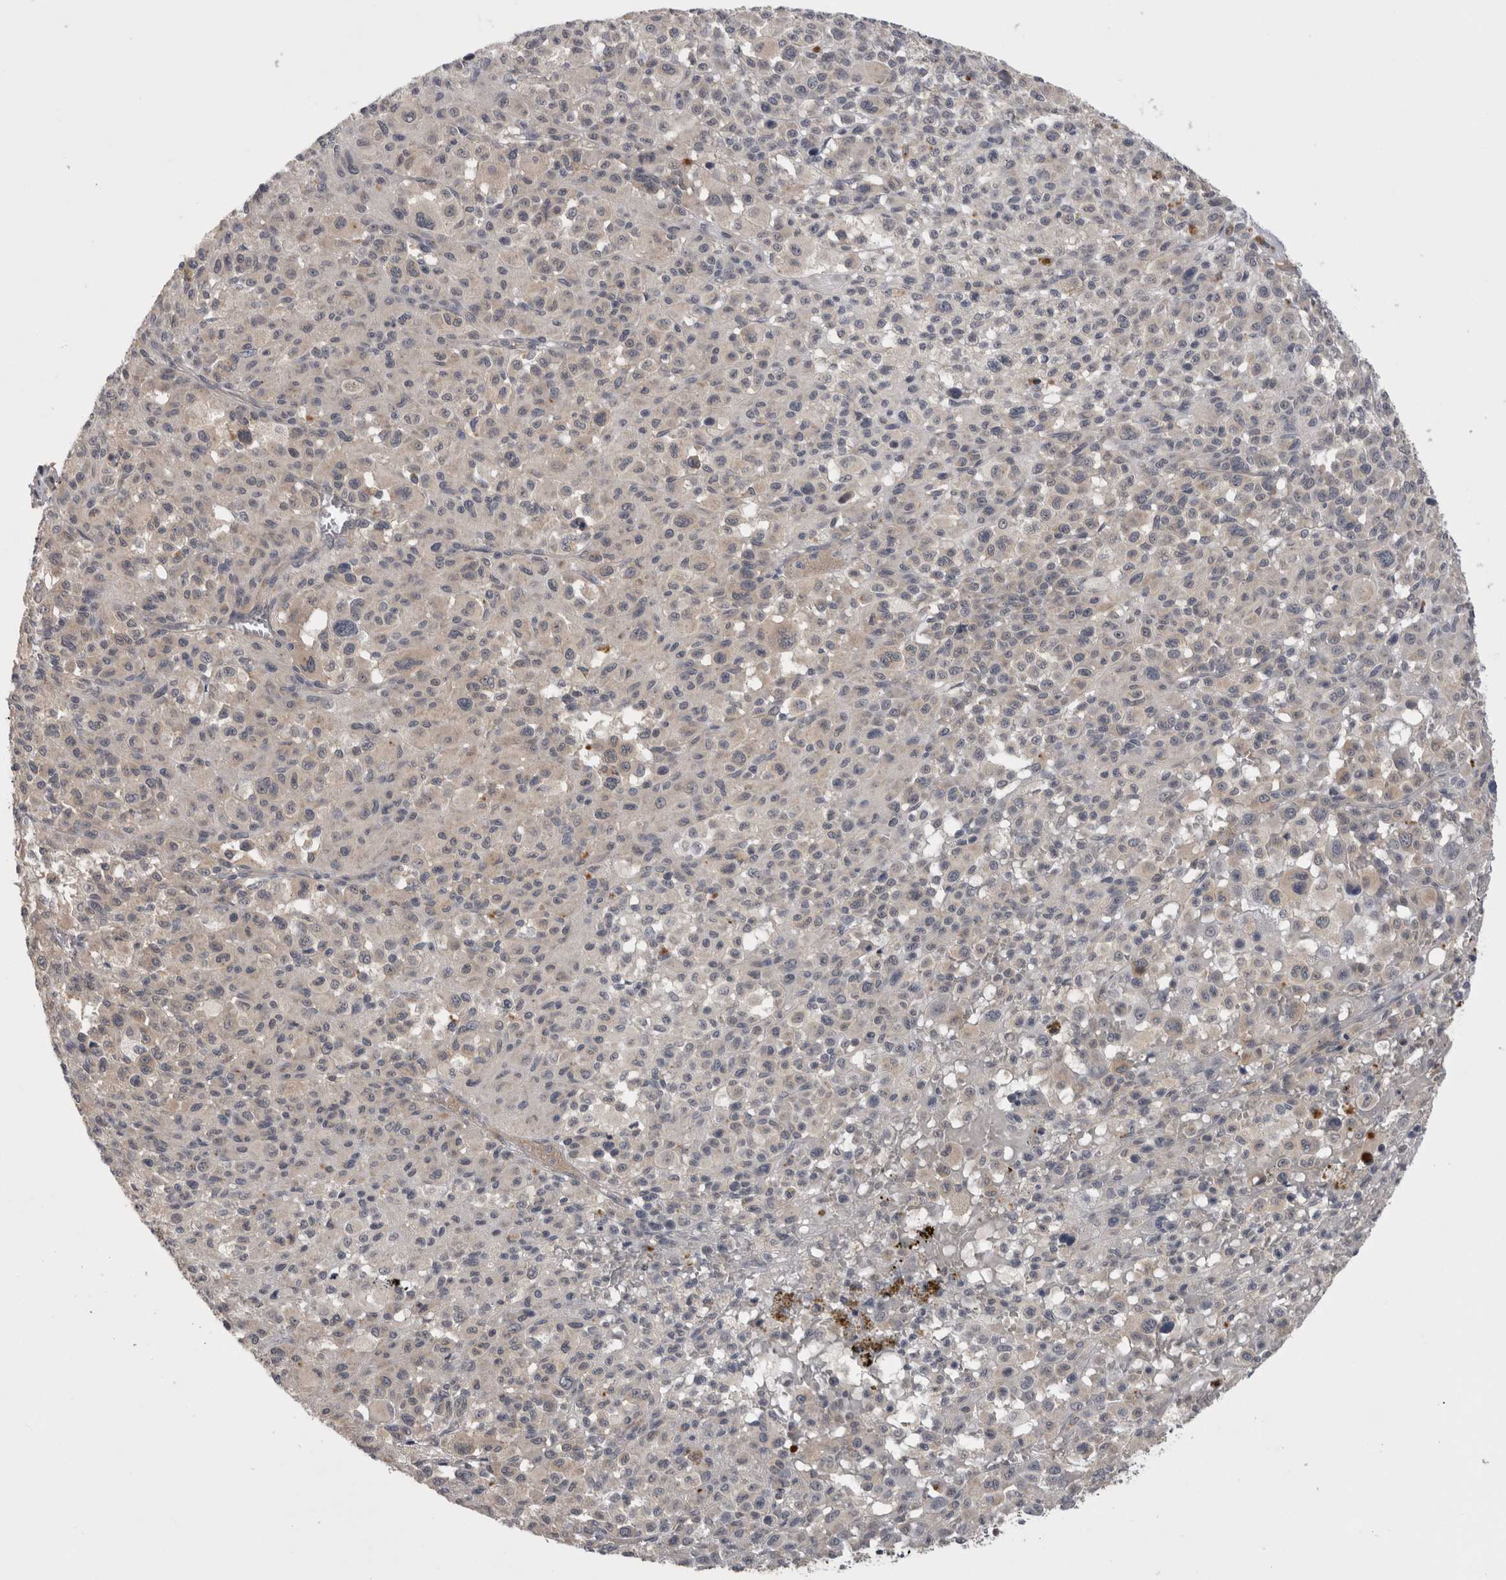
{"staining": {"intensity": "negative", "quantity": "none", "location": "none"}, "tissue": "melanoma", "cell_type": "Tumor cells", "image_type": "cancer", "snomed": [{"axis": "morphology", "description": "Malignant melanoma, Metastatic site"}, {"axis": "topography", "description": "Skin"}], "caption": "Tumor cells show no significant protein positivity in melanoma.", "gene": "ZNF114", "patient": {"sex": "female", "age": 74}}